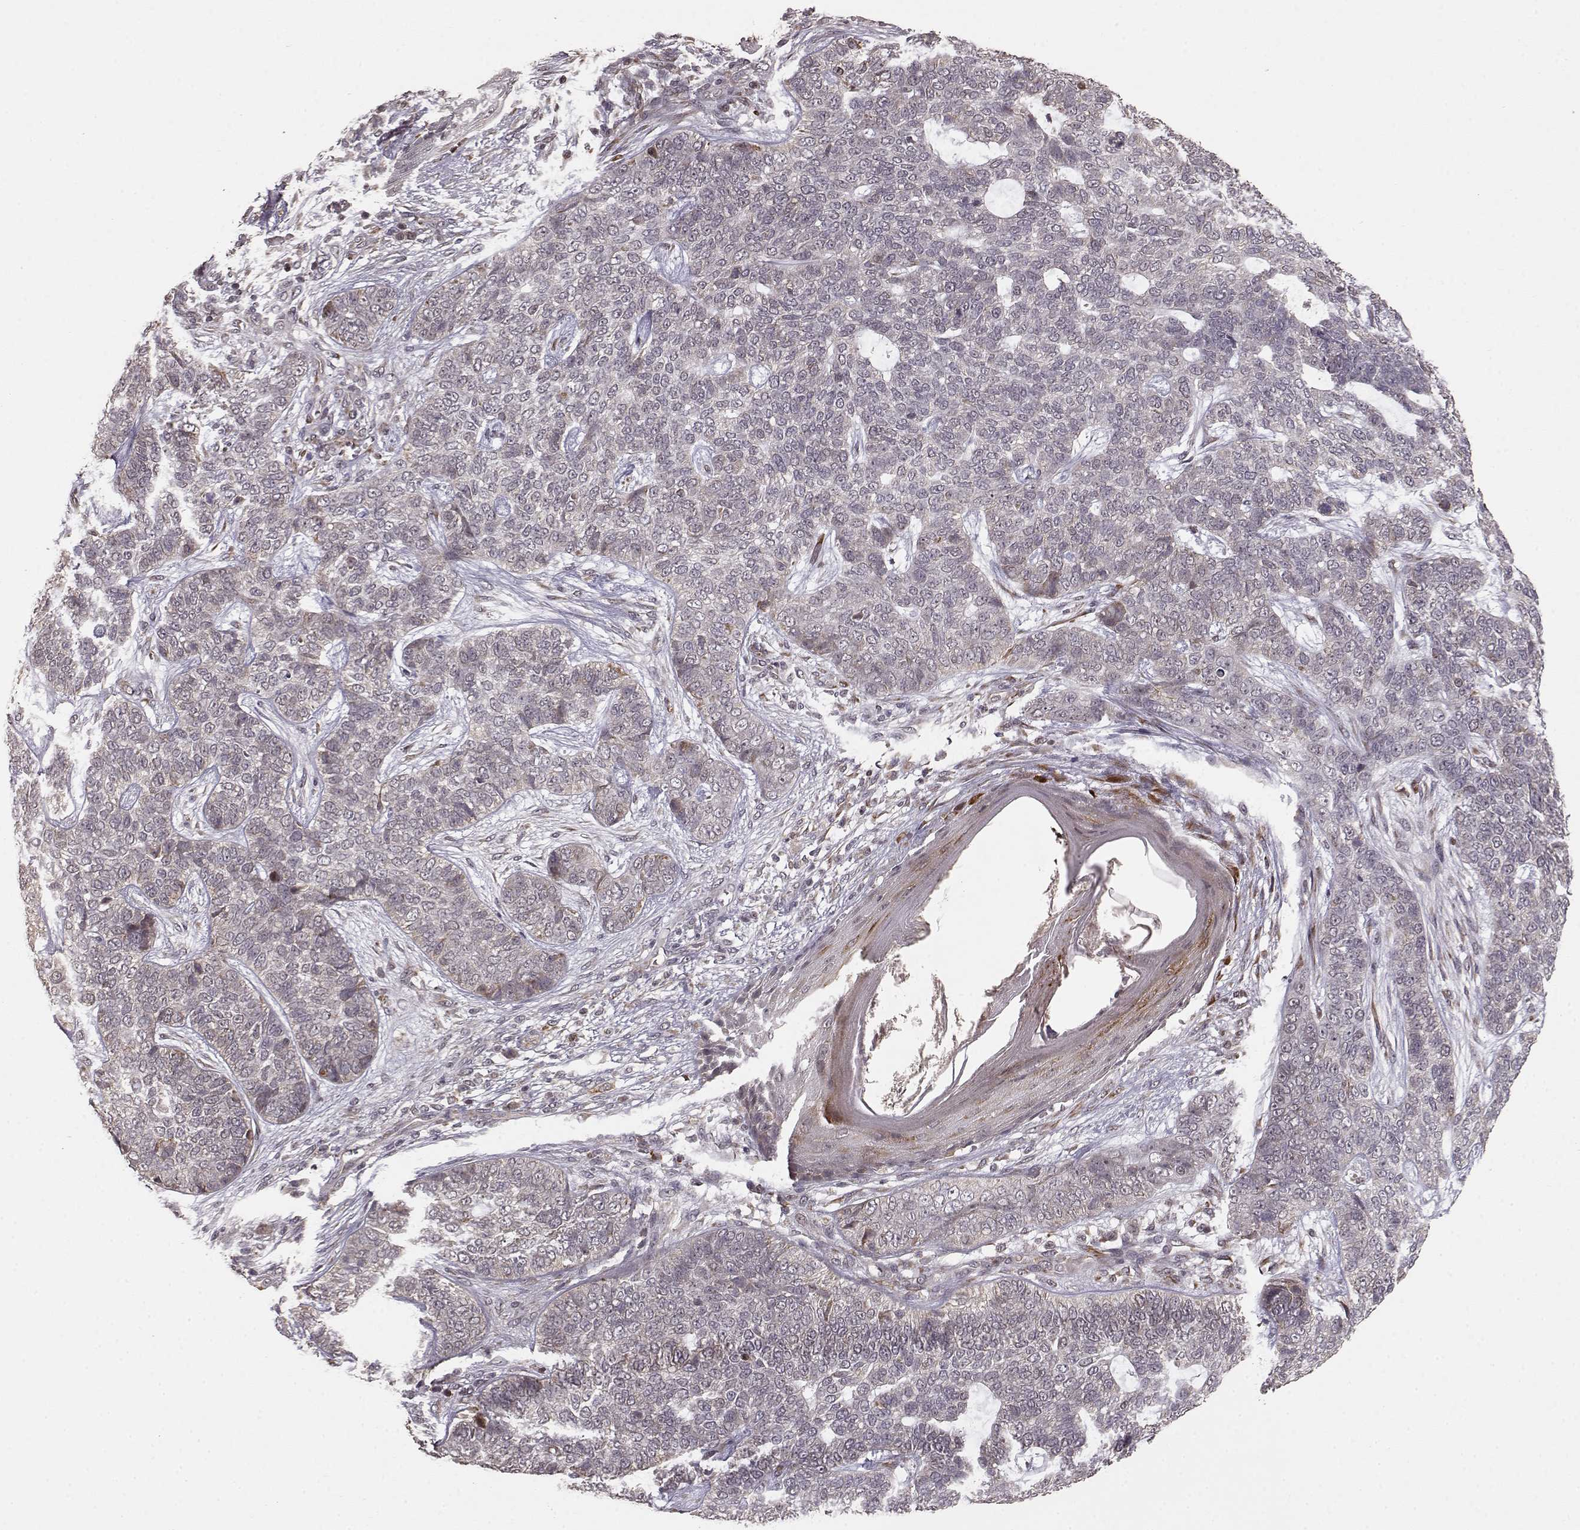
{"staining": {"intensity": "negative", "quantity": "none", "location": "none"}, "tissue": "skin cancer", "cell_type": "Tumor cells", "image_type": "cancer", "snomed": [{"axis": "morphology", "description": "Basal cell carcinoma"}, {"axis": "topography", "description": "Skin"}], "caption": "Immunohistochemistry (IHC) of human skin cancer (basal cell carcinoma) exhibits no expression in tumor cells.", "gene": "ELOVL5", "patient": {"sex": "female", "age": 69}}